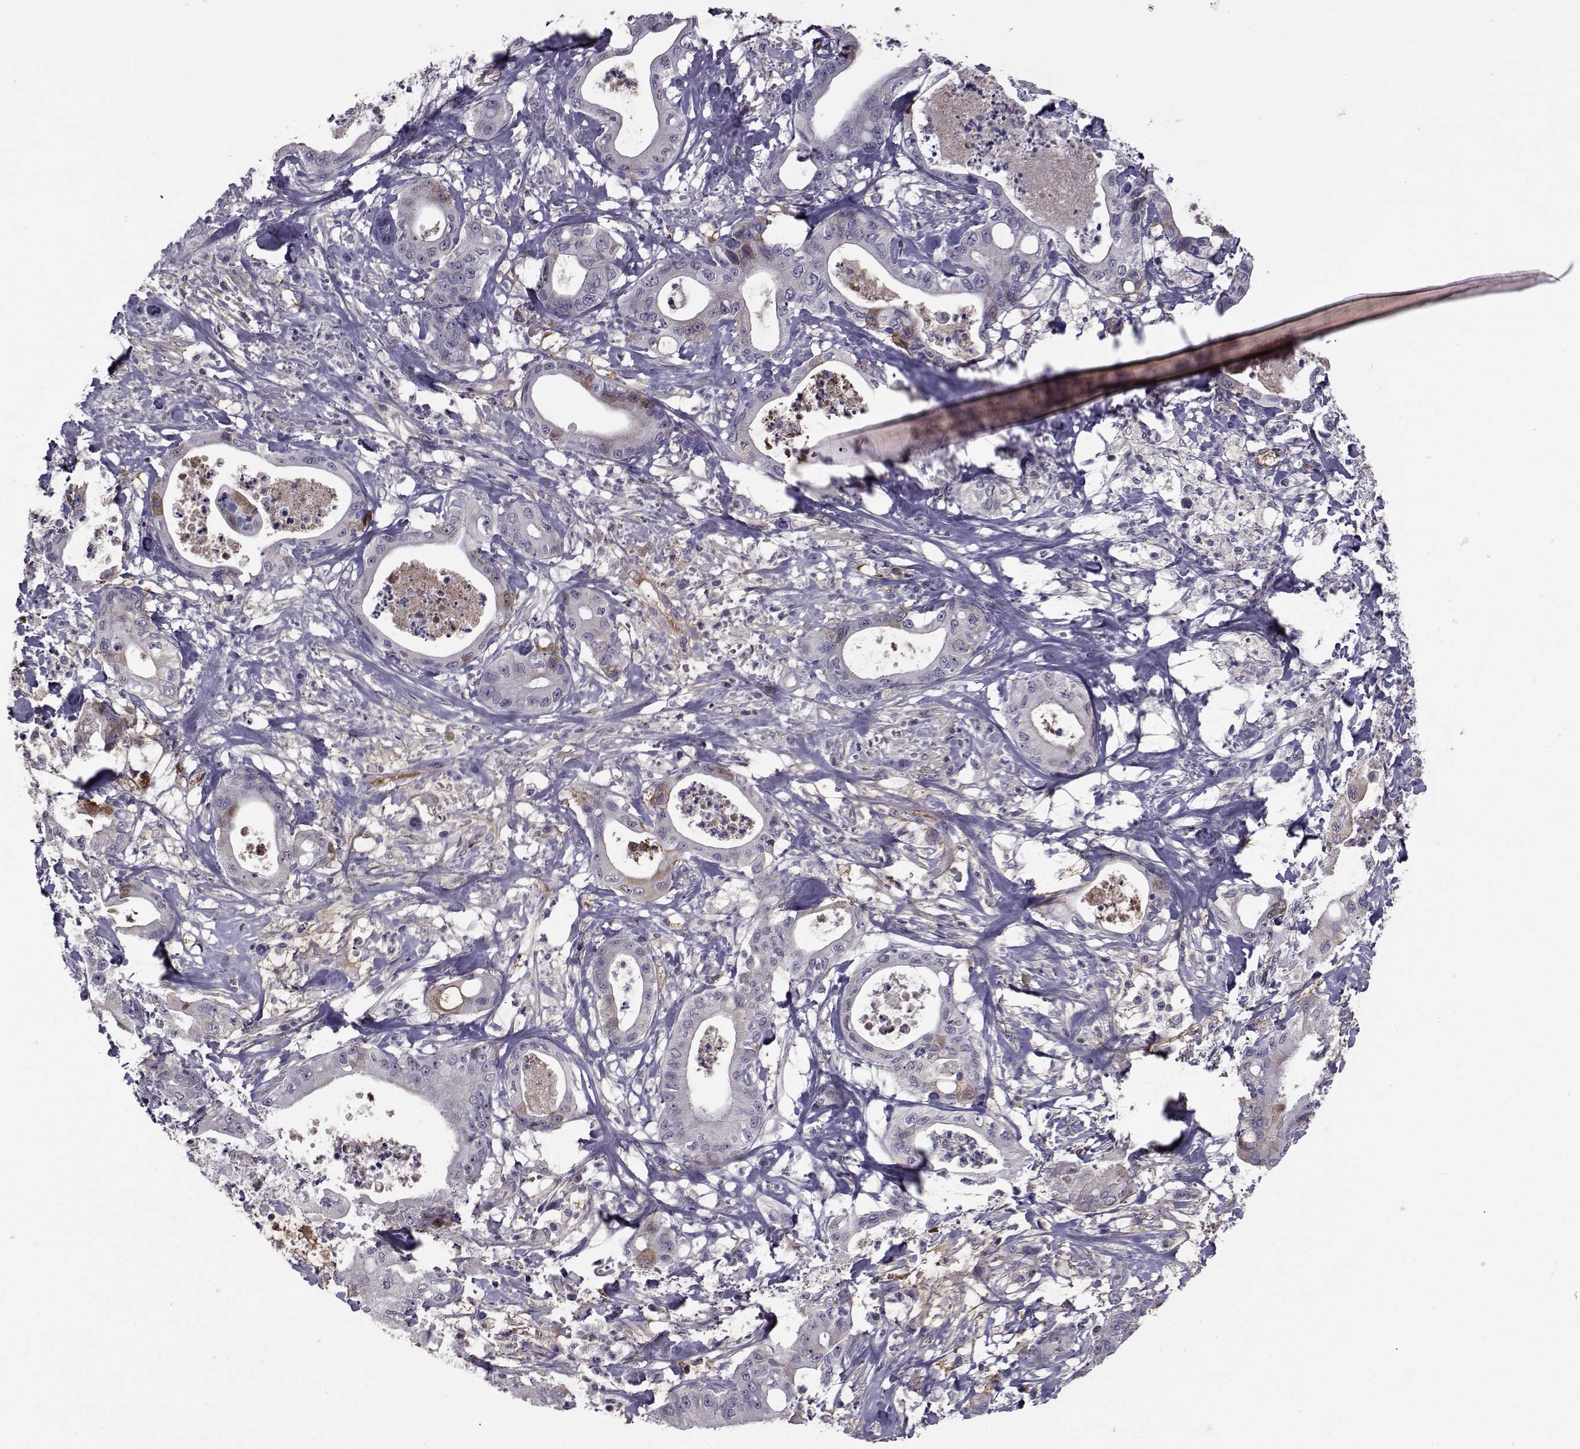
{"staining": {"intensity": "negative", "quantity": "none", "location": "none"}, "tissue": "pancreatic cancer", "cell_type": "Tumor cells", "image_type": "cancer", "snomed": [{"axis": "morphology", "description": "Adenocarcinoma, NOS"}, {"axis": "topography", "description": "Pancreas"}], "caption": "Tumor cells are negative for protein expression in human pancreatic cancer (adenocarcinoma). (Brightfield microscopy of DAB (3,3'-diaminobenzidine) immunohistochemistry at high magnification).", "gene": "TNFRSF11B", "patient": {"sex": "male", "age": 71}}